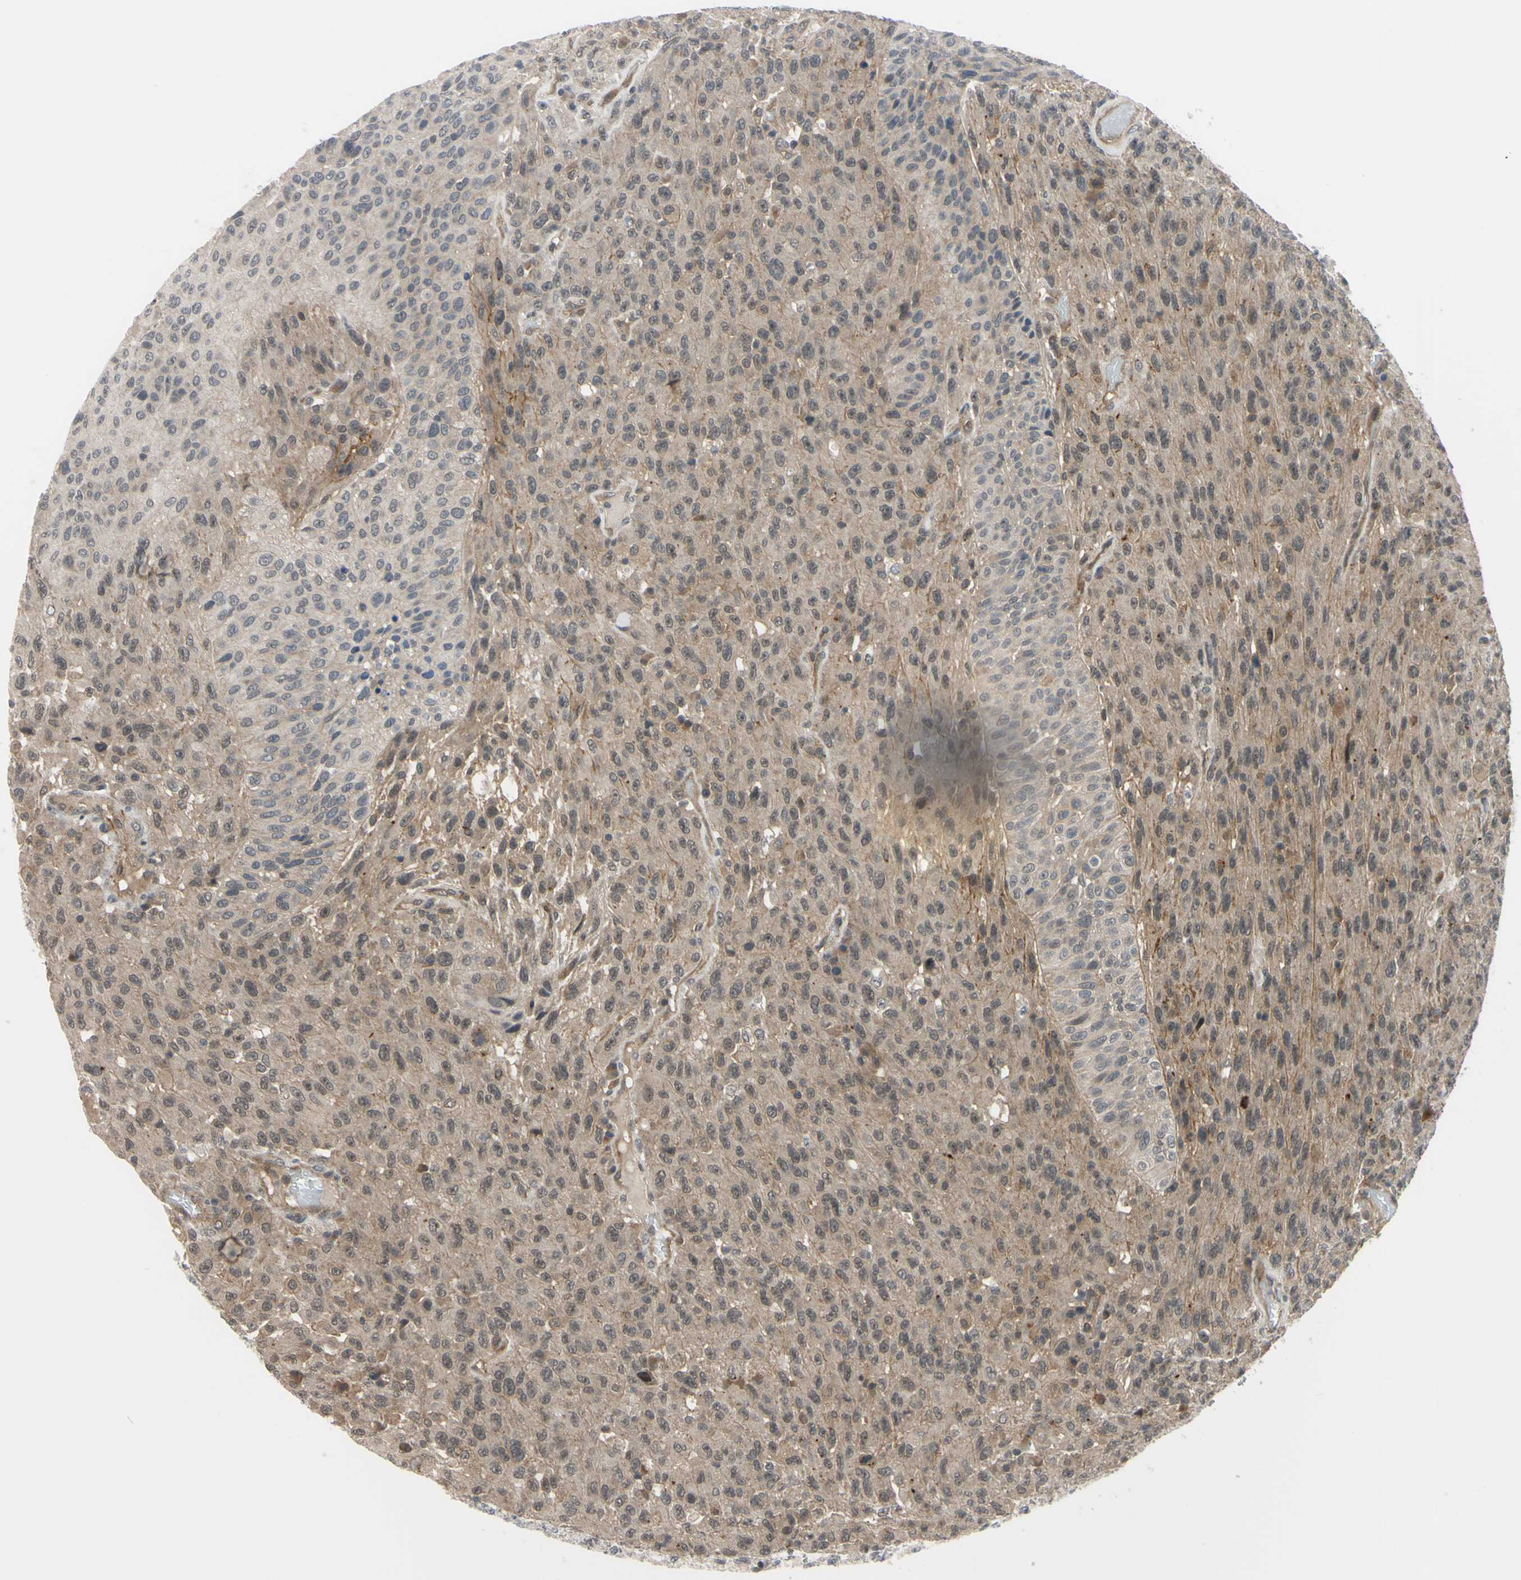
{"staining": {"intensity": "moderate", "quantity": "25%-75%", "location": "cytoplasmic/membranous"}, "tissue": "urothelial cancer", "cell_type": "Tumor cells", "image_type": "cancer", "snomed": [{"axis": "morphology", "description": "Urothelial carcinoma, High grade"}, {"axis": "topography", "description": "Urinary bladder"}], "caption": "A brown stain shows moderate cytoplasmic/membranous staining of a protein in human high-grade urothelial carcinoma tumor cells.", "gene": "COMMD9", "patient": {"sex": "male", "age": 66}}